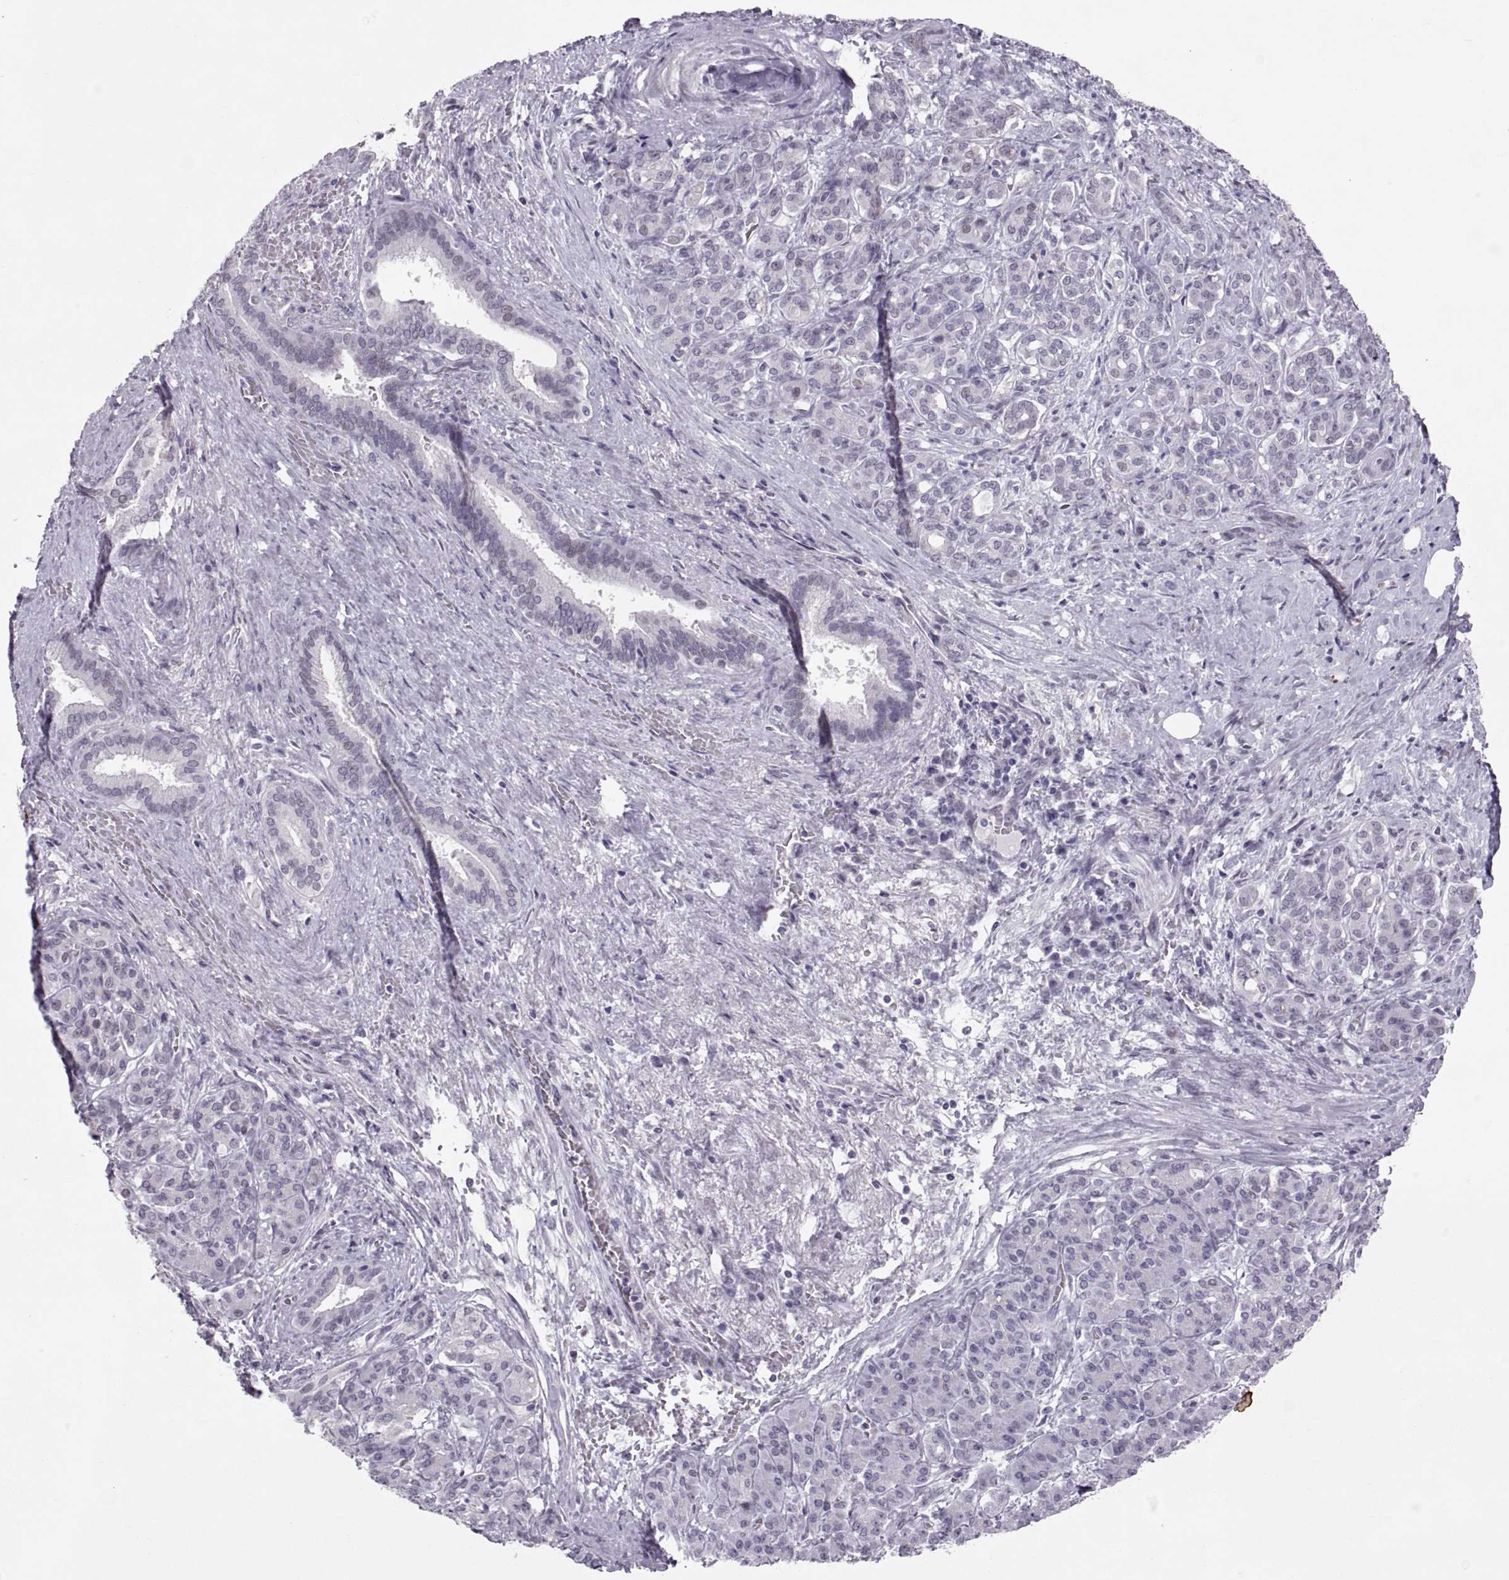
{"staining": {"intensity": "negative", "quantity": "none", "location": "none"}, "tissue": "pancreatic cancer", "cell_type": "Tumor cells", "image_type": "cancer", "snomed": [{"axis": "morphology", "description": "Normal tissue, NOS"}, {"axis": "morphology", "description": "Inflammation, NOS"}, {"axis": "morphology", "description": "Adenocarcinoma, NOS"}, {"axis": "topography", "description": "Pancreas"}], "caption": "Immunohistochemical staining of human pancreatic cancer displays no significant positivity in tumor cells.", "gene": "KRT77", "patient": {"sex": "male", "age": 57}}